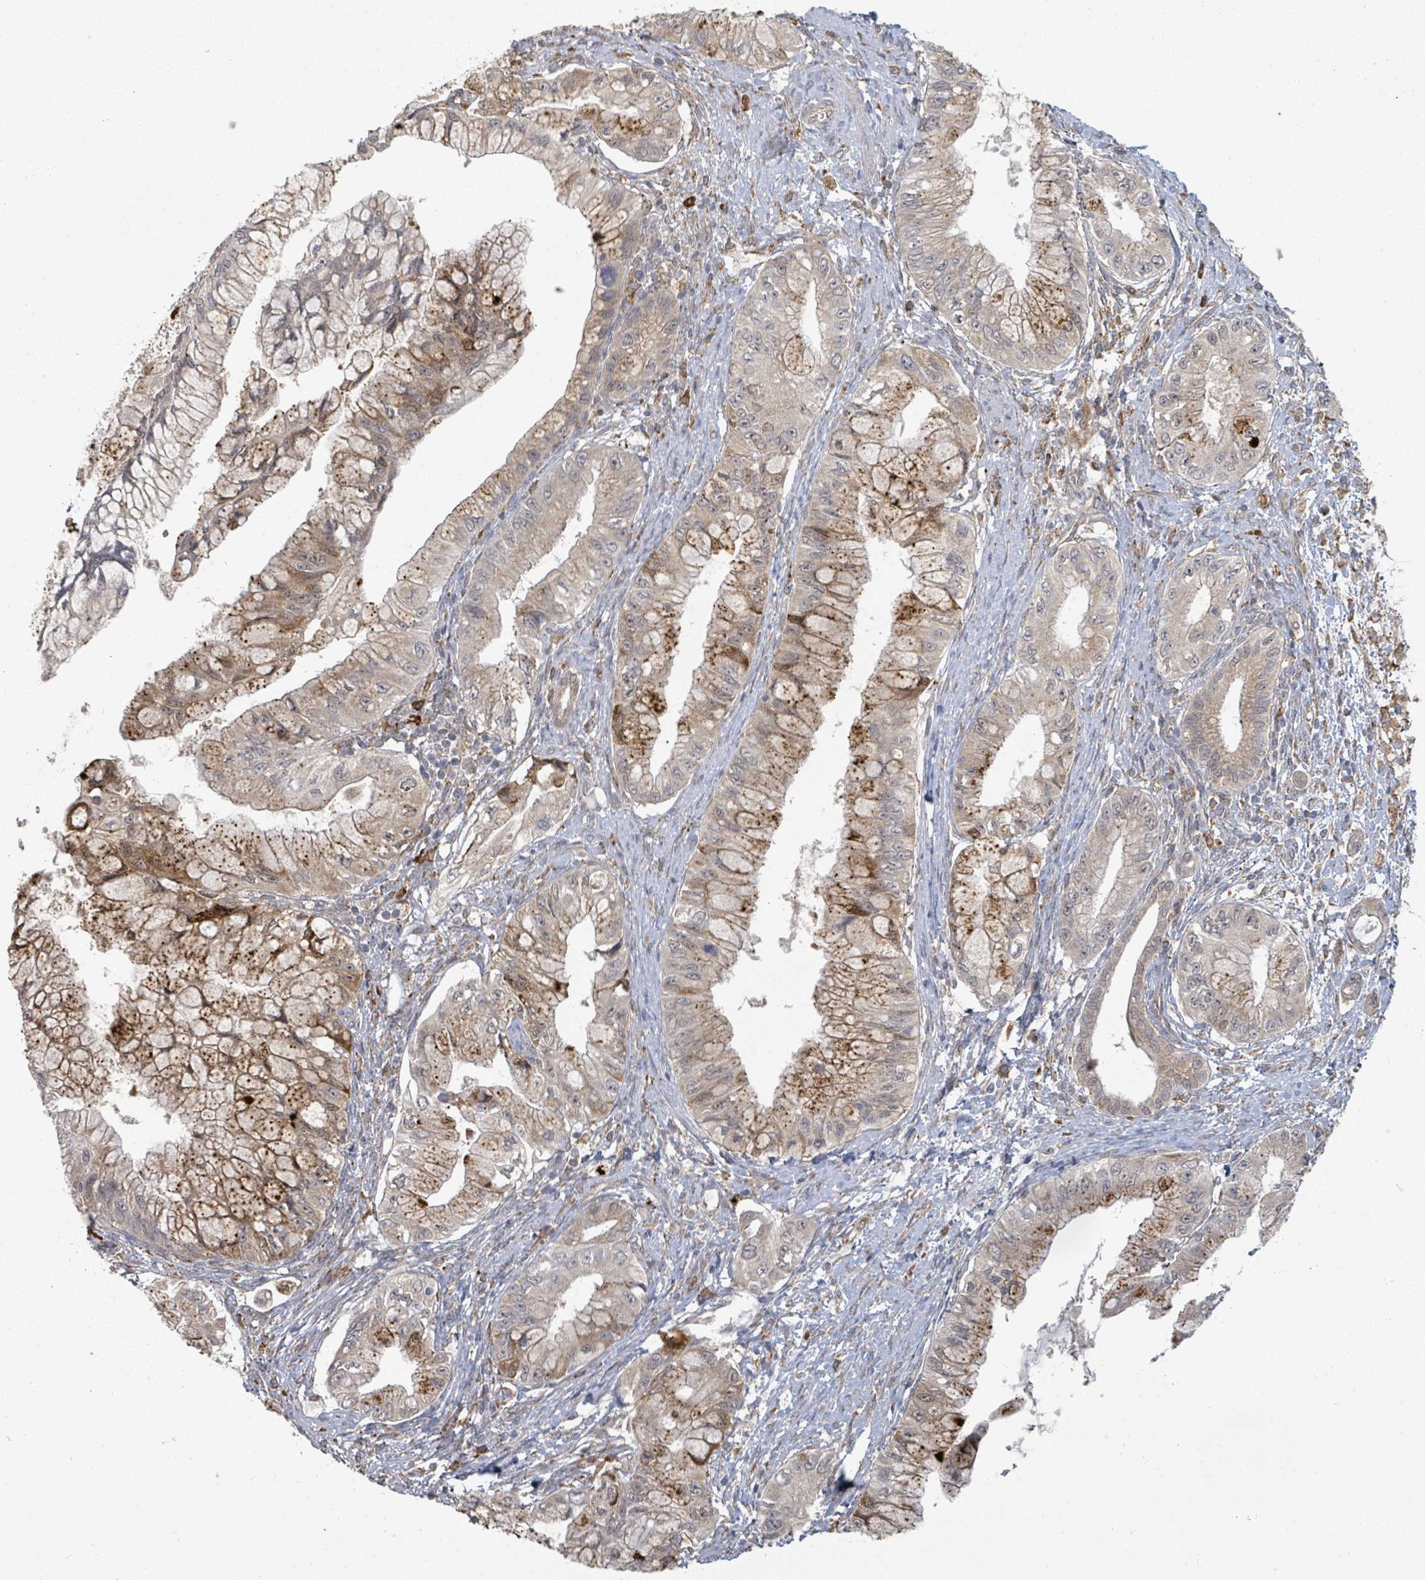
{"staining": {"intensity": "moderate", "quantity": ">75%", "location": "cytoplasmic/membranous"}, "tissue": "pancreatic cancer", "cell_type": "Tumor cells", "image_type": "cancer", "snomed": [{"axis": "morphology", "description": "Adenocarcinoma, NOS"}, {"axis": "topography", "description": "Pancreas"}], "caption": "A brown stain shows moderate cytoplasmic/membranous positivity of a protein in human pancreatic cancer (adenocarcinoma) tumor cells.", "gene": "SHROOM2", "patient": {"sex": "male", "age": 48}}